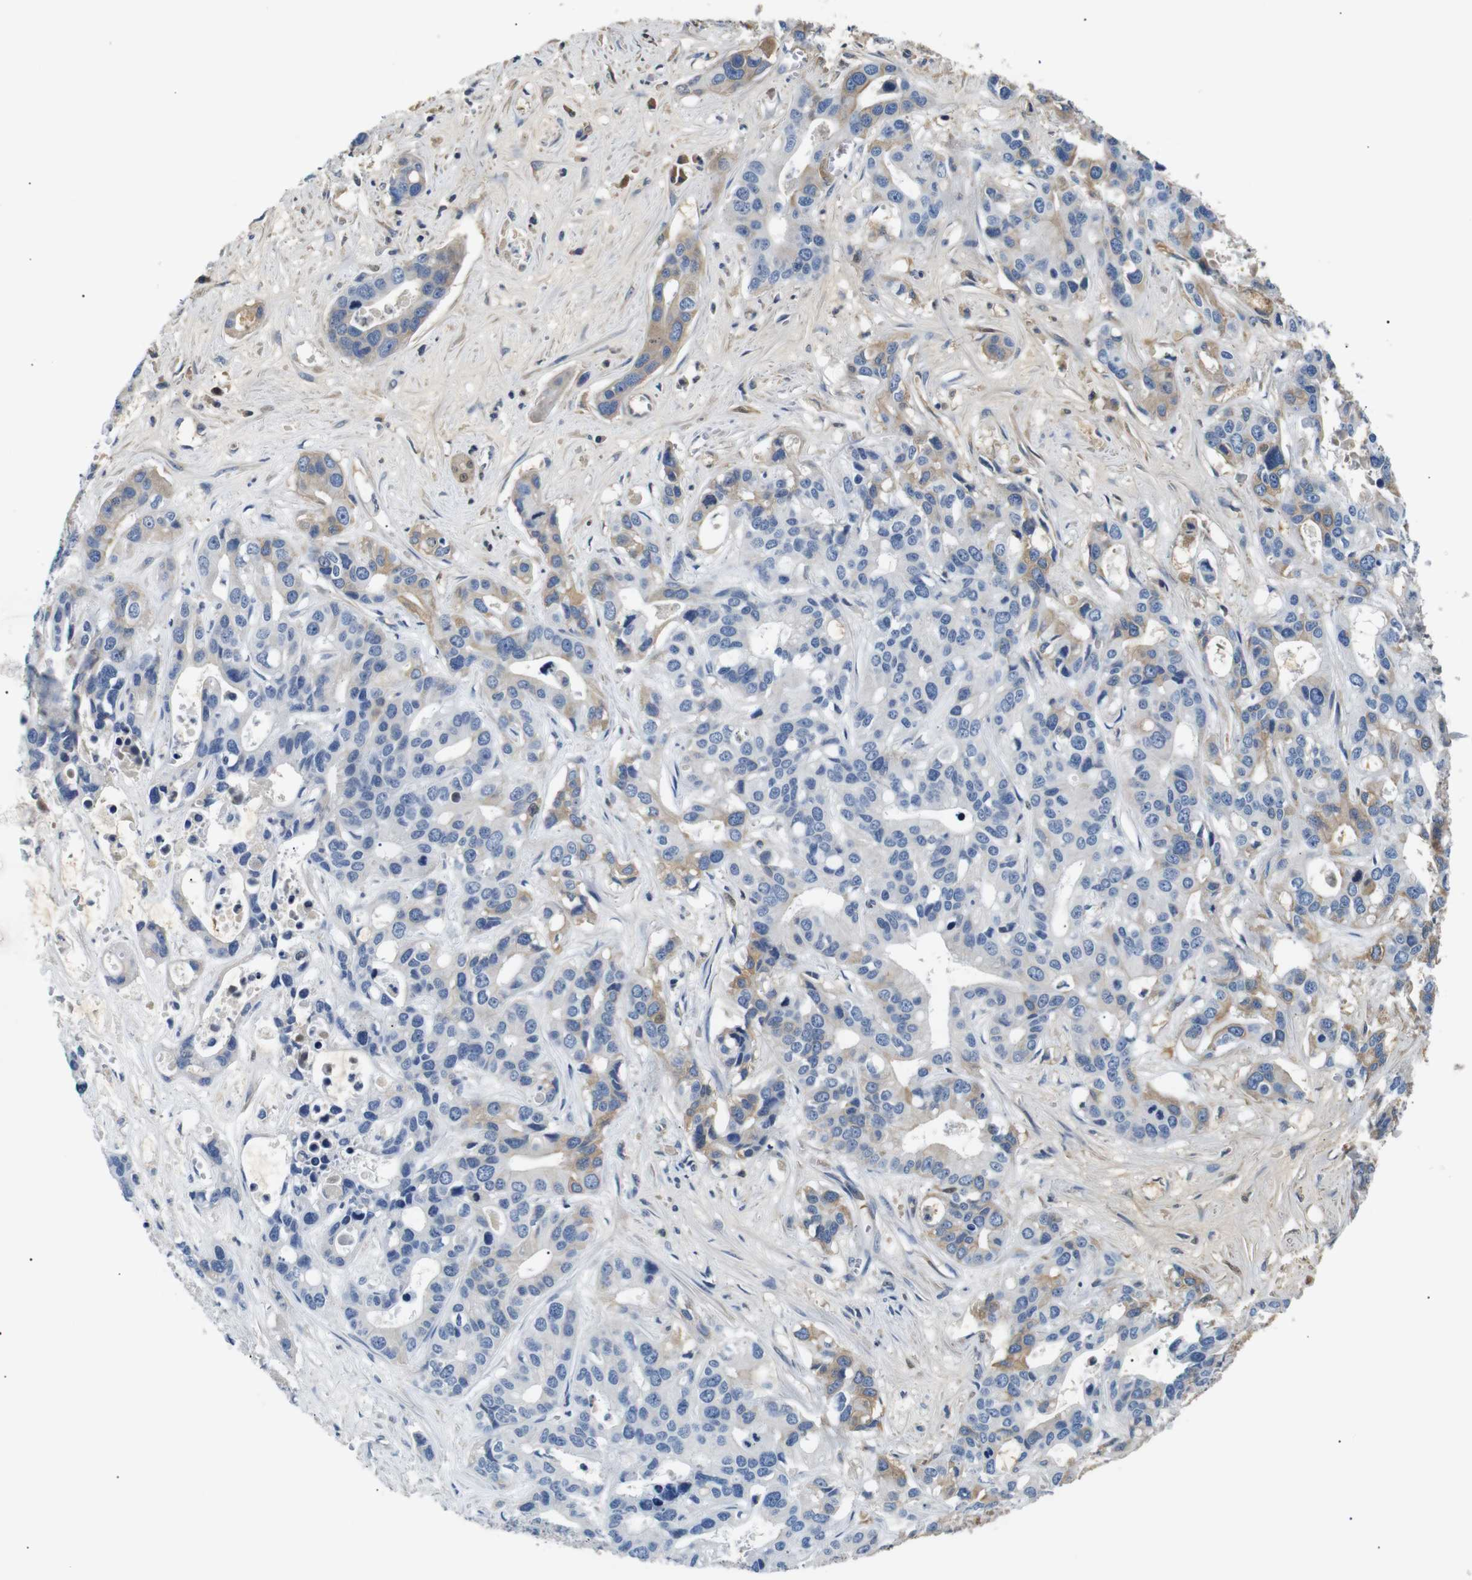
{"staining": {"intensity": "weak", "quantity": "<25%", "location": "cytoplasmic/membranous"}, "tissue": "liver cancer", "cell_type": "Tumor cells", "image_type": "cancer", "snomed": [{"axis": "morphology", "description": "Cholangiocarcinoma"}, {"axis": "topography", "description": "Liver"}], "caption": "Immunohistochemistry micrograph of liver cancer (cholangiocarcinoma) stained for a protein (brown), which exhibits no staining in tumor cells. Nuclei are stained in blue.", "gene": "LHCGR", "patient": {"sex": "female", "age": 65}}